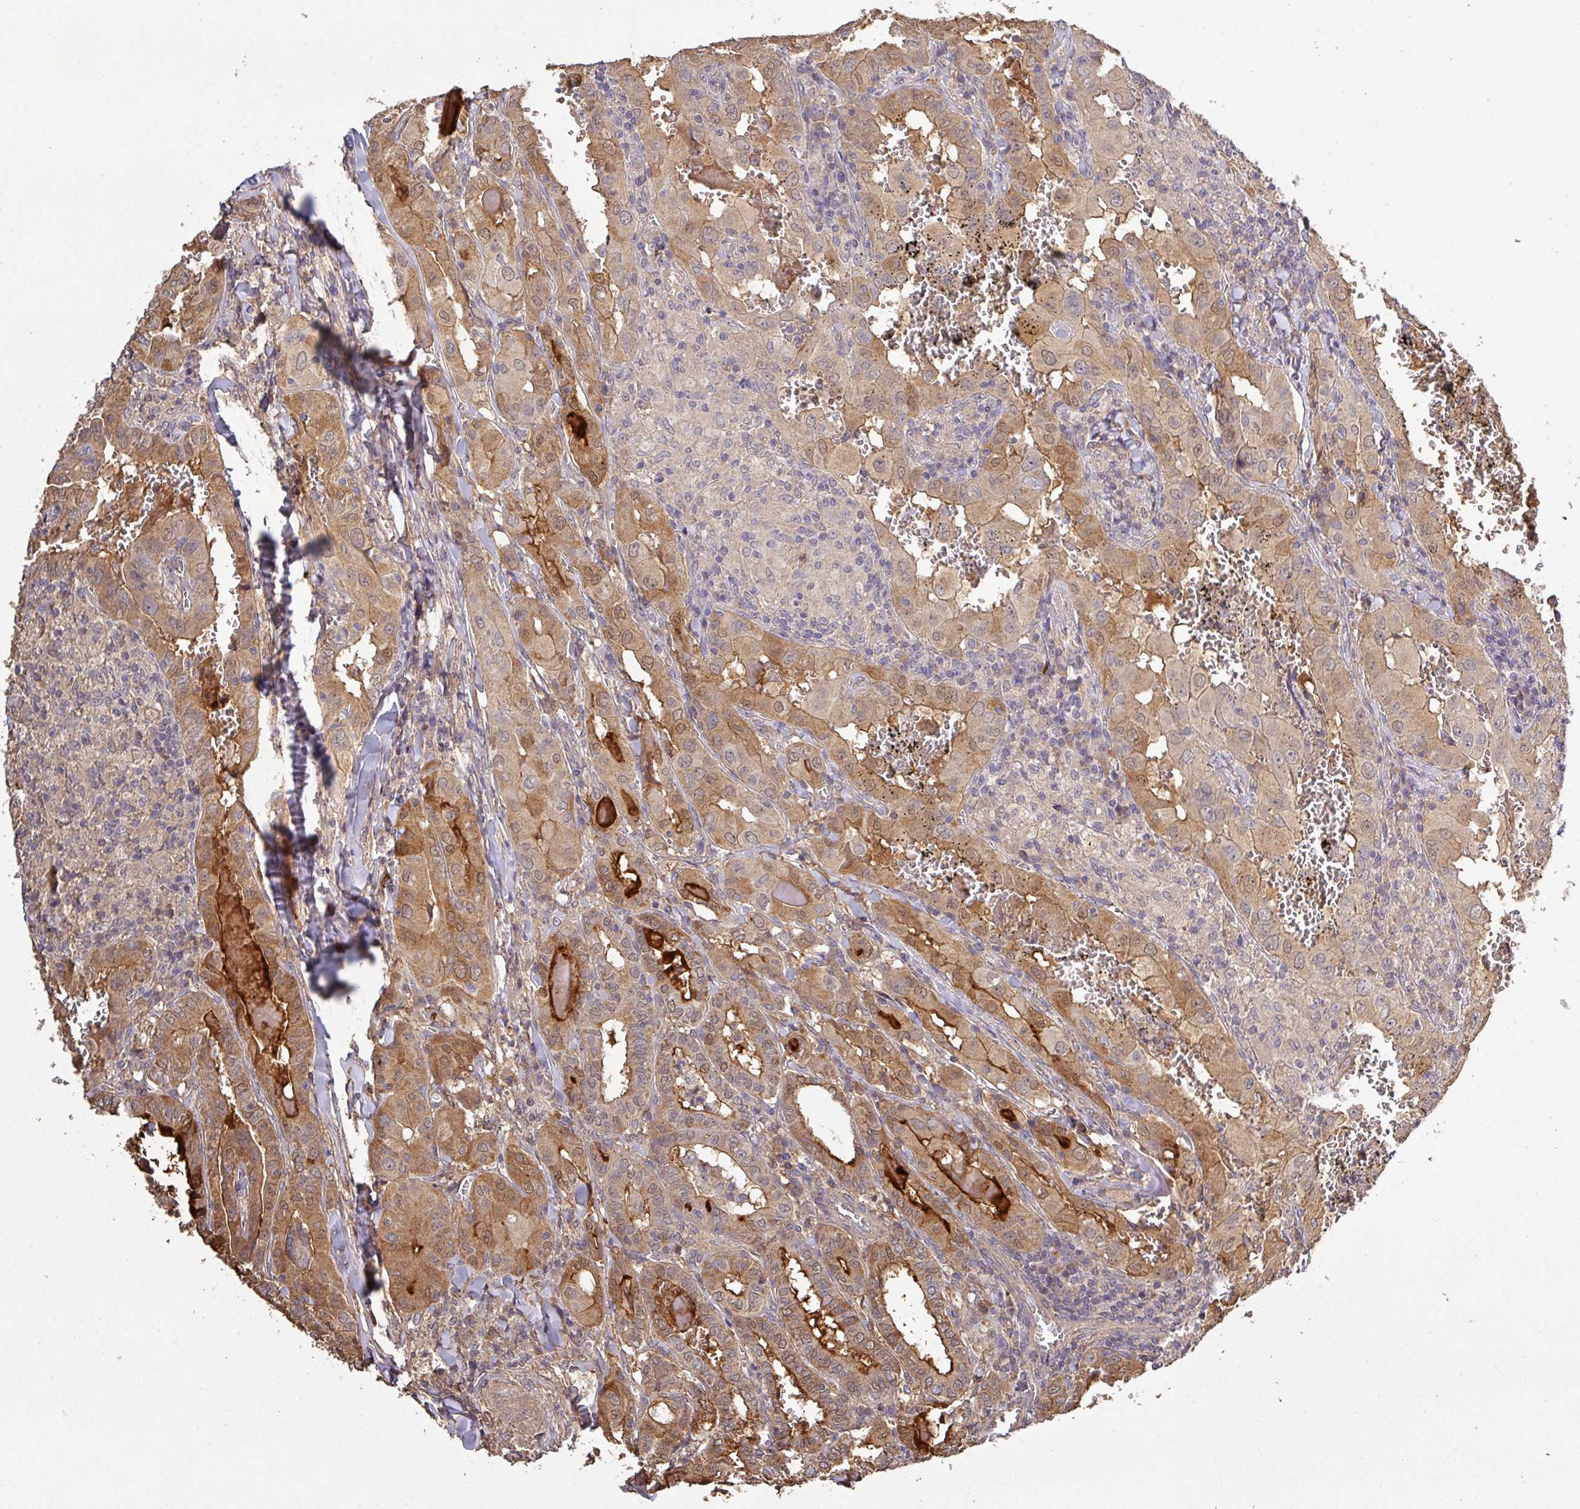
{"staining": {"intensity": "moderate", "quantity": ">75%", "location": "cytoplasmic/membranous"}, "tissue": "thyroid cancer", "cell_type": "Tumor cells", "image_type": "cancer", "snomed": [{"axis": "morphology", "description": "Papillary adenocarcinoma, NOS"}, {"axis": "topography", "description": "Thyroid gland"}], "caption": "High-magnification brightfield microscopy of thyroid cancer (papillary adenocarcinoma) stained with DAB (brown) and counterstained with hematoxylin (blue). tumor cells exhibit moderate cytoplasmic/membranous staining is seen in approximately>75% of cells.", "gene": "ISLR", "patient": {"sex": "female", "age": 72}}